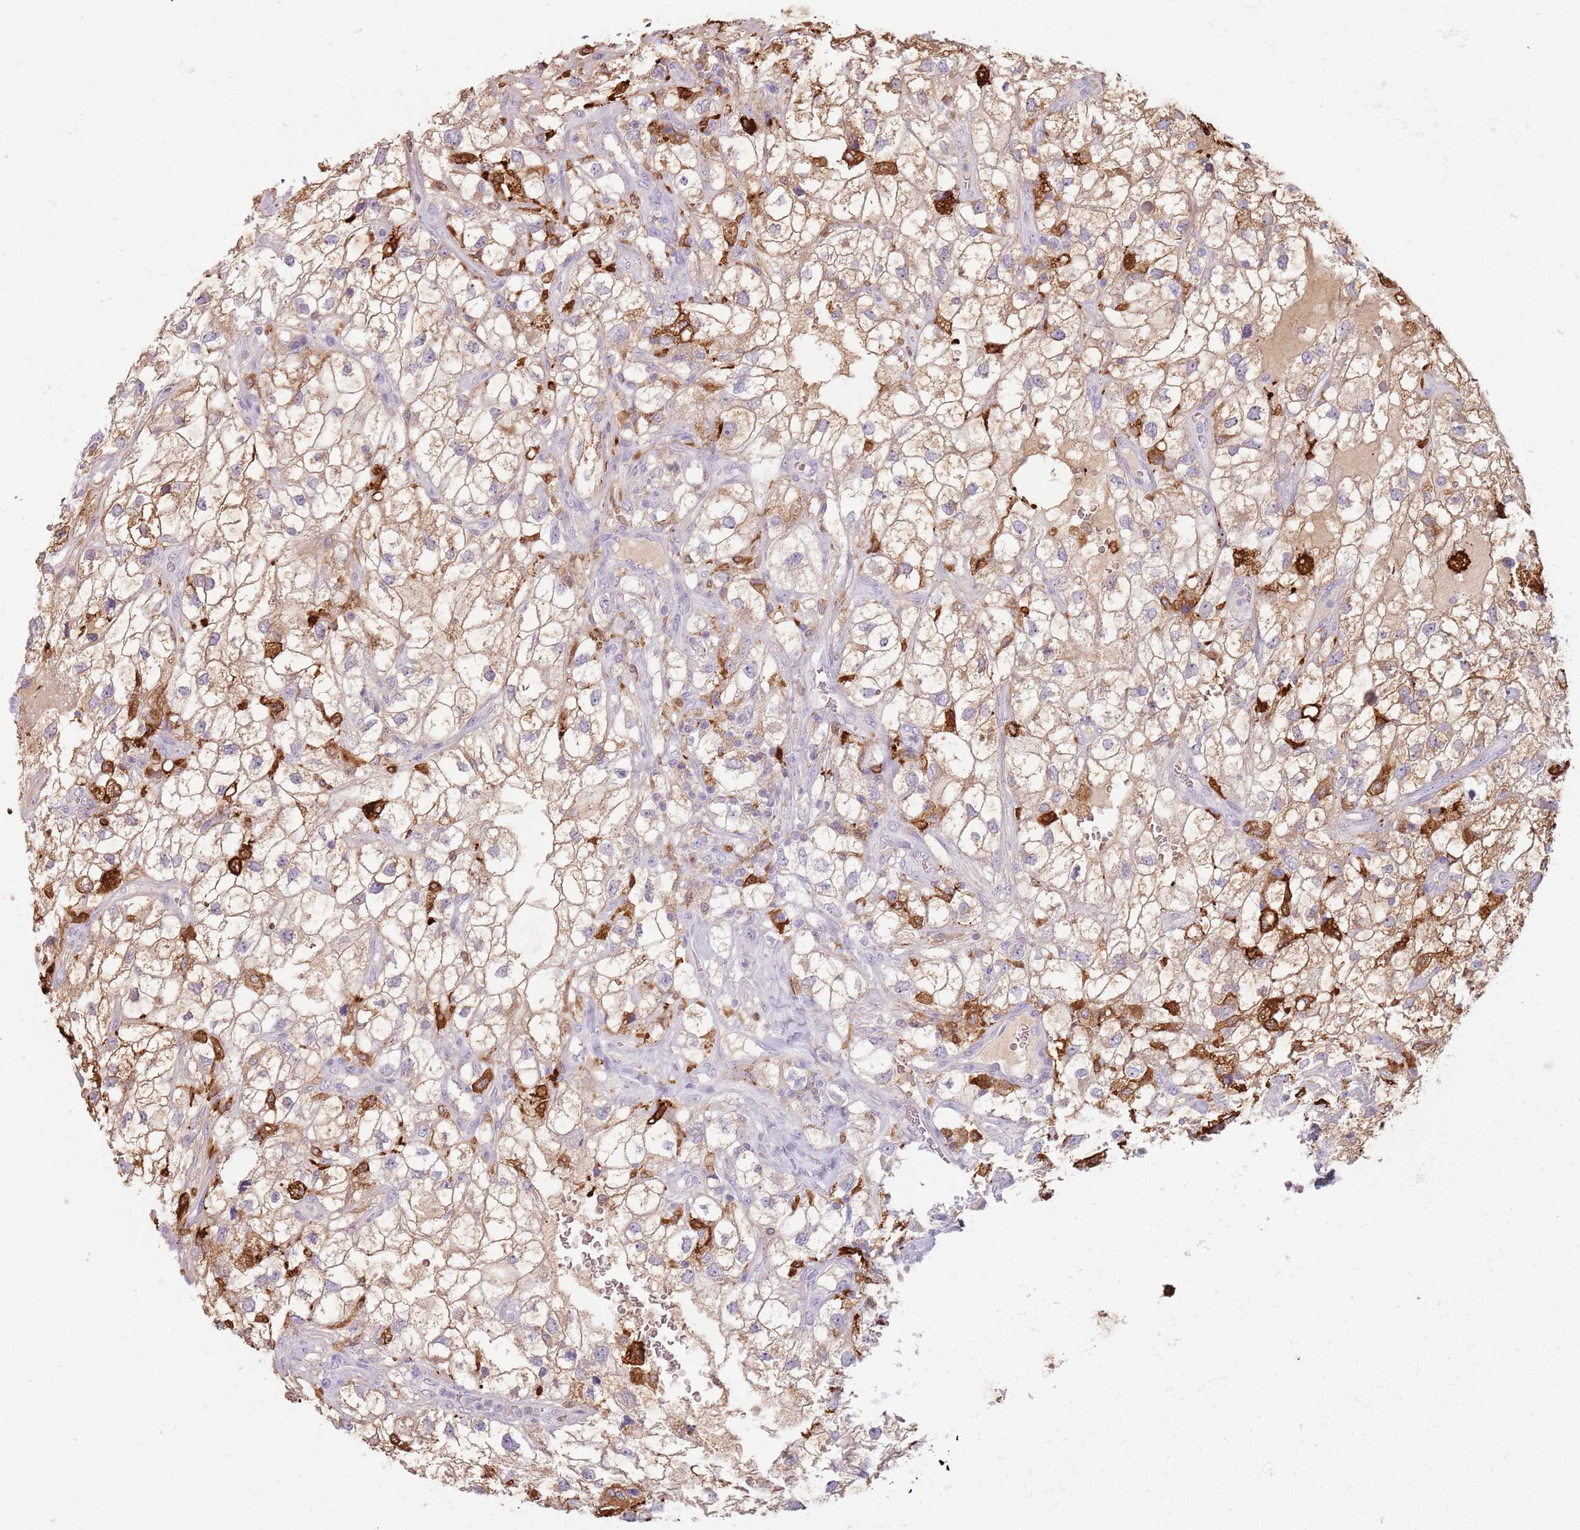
{"staining": {"intensity": "moderate", "quantity": ">75%", "location": "cytoplasmic/membranous"}, "tissue": "renal cancer", "cell_type": "Tumor cells", "image_type": "cancer", "snomed": [{"axis": "morphology", "description": "Adenocarcinoma, NOS"}, {"axis": "topography", "description": "Kidney"}], "caption": "The photomicrograph shows a brown stain indicating the presence of a protein in the cytoplasmic/membranous of tumor cells in renal adenocarcinoma. (IHC, brightfield microscopy, high magnification).", "gene": "GDPGP1", "patient": {"sex": "male", "age": 59}}